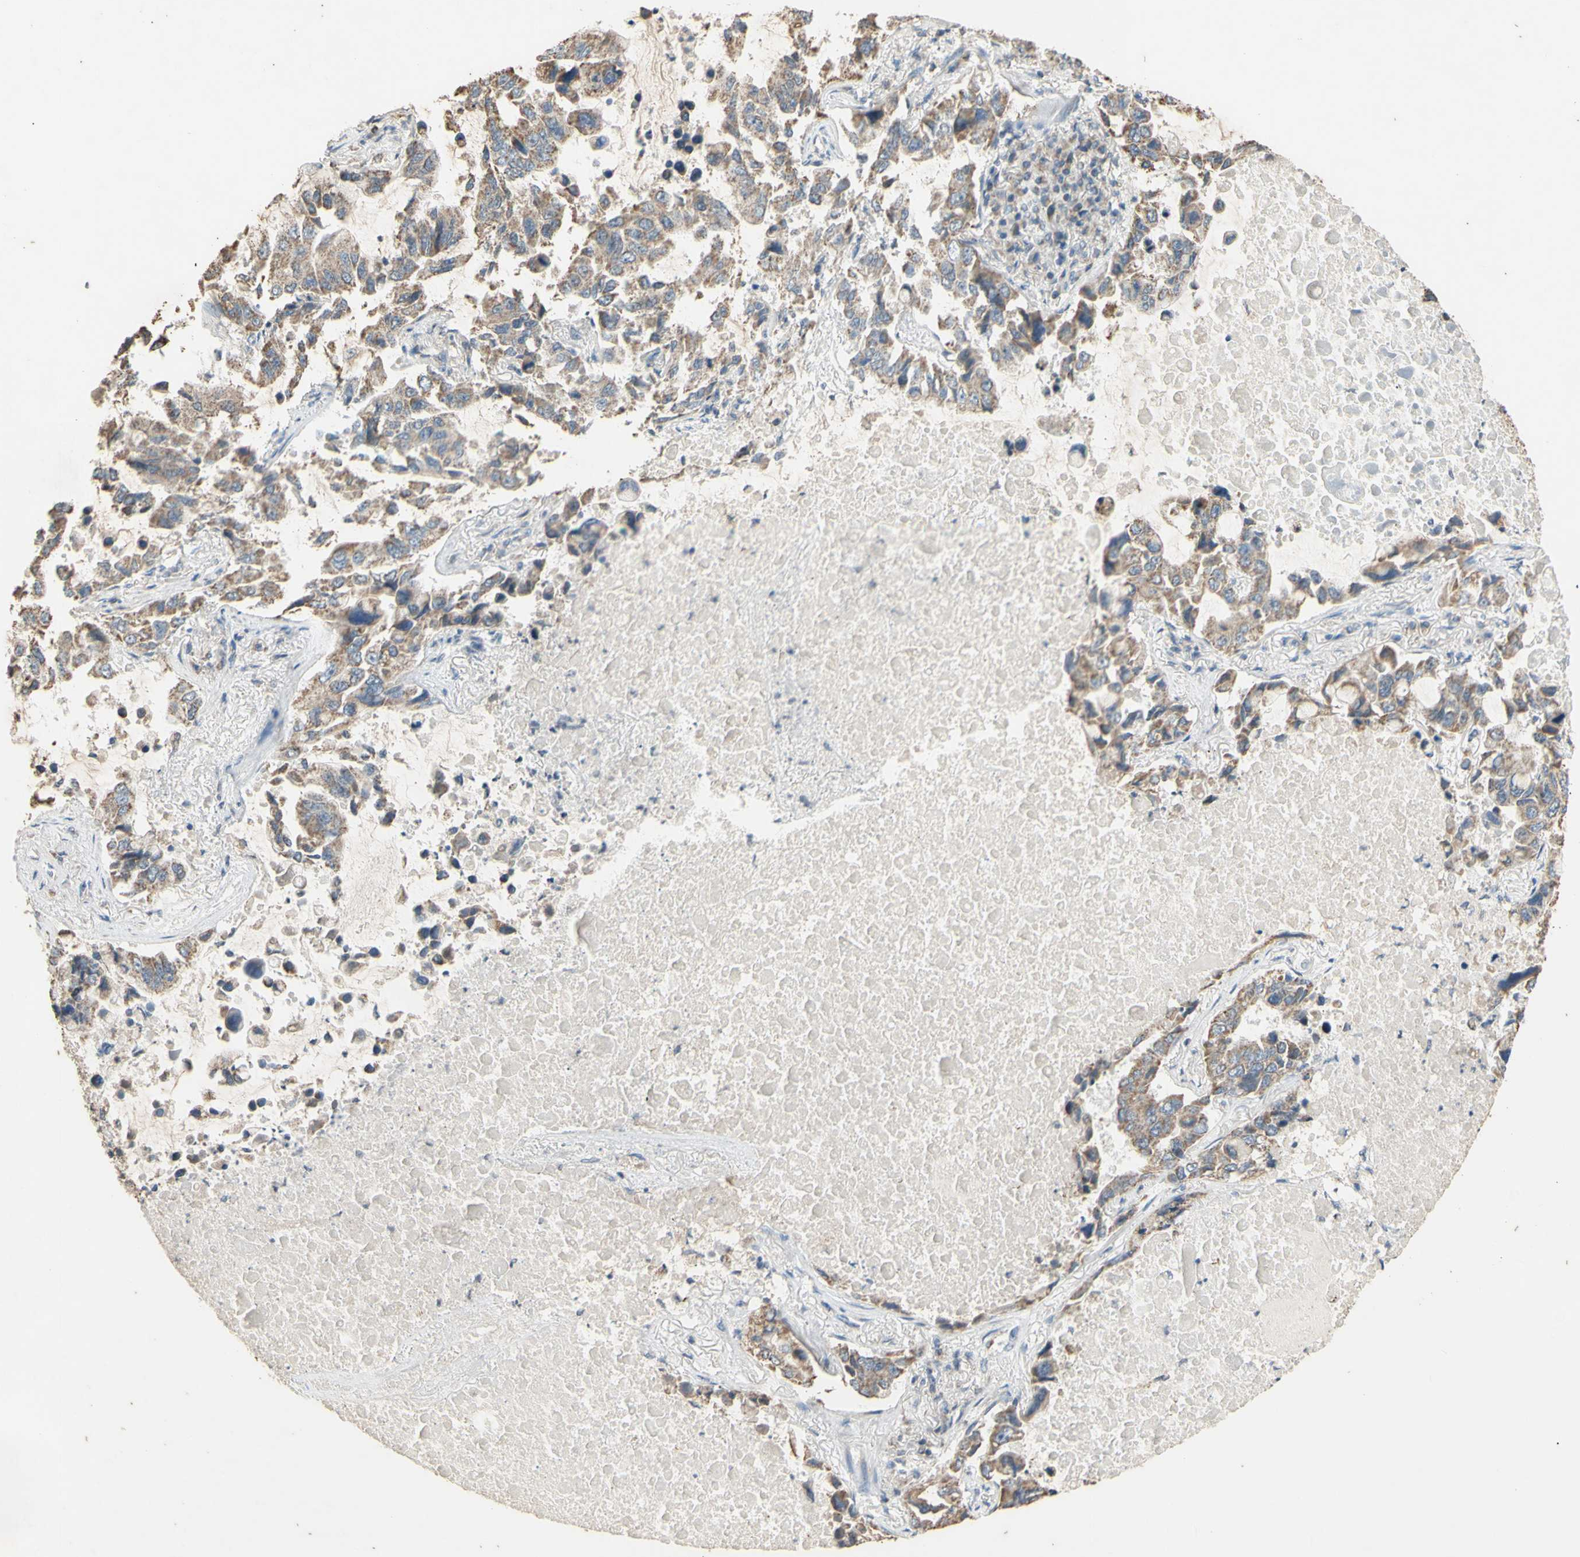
{"staining": {"intensity": "moderate", "quantity": "25%-75%", "location": "cytoplasmic/membranous"}, "tissue": "lung cancer", "cell_type": "Tumor cells", "image_type": "cancer", "snomed": [{"axis": "morphology", "description": "Adenocarcinoma, NOS"}, {"axis": "topography", "description": "Lung"}], "caption": "Moderate cytoplasmic/membranous positivity is identified in about 25%-75% of tumor cells in lung cancer.", "gene": "PTGIS", "patient": {"sex": "male", "age": 64}}